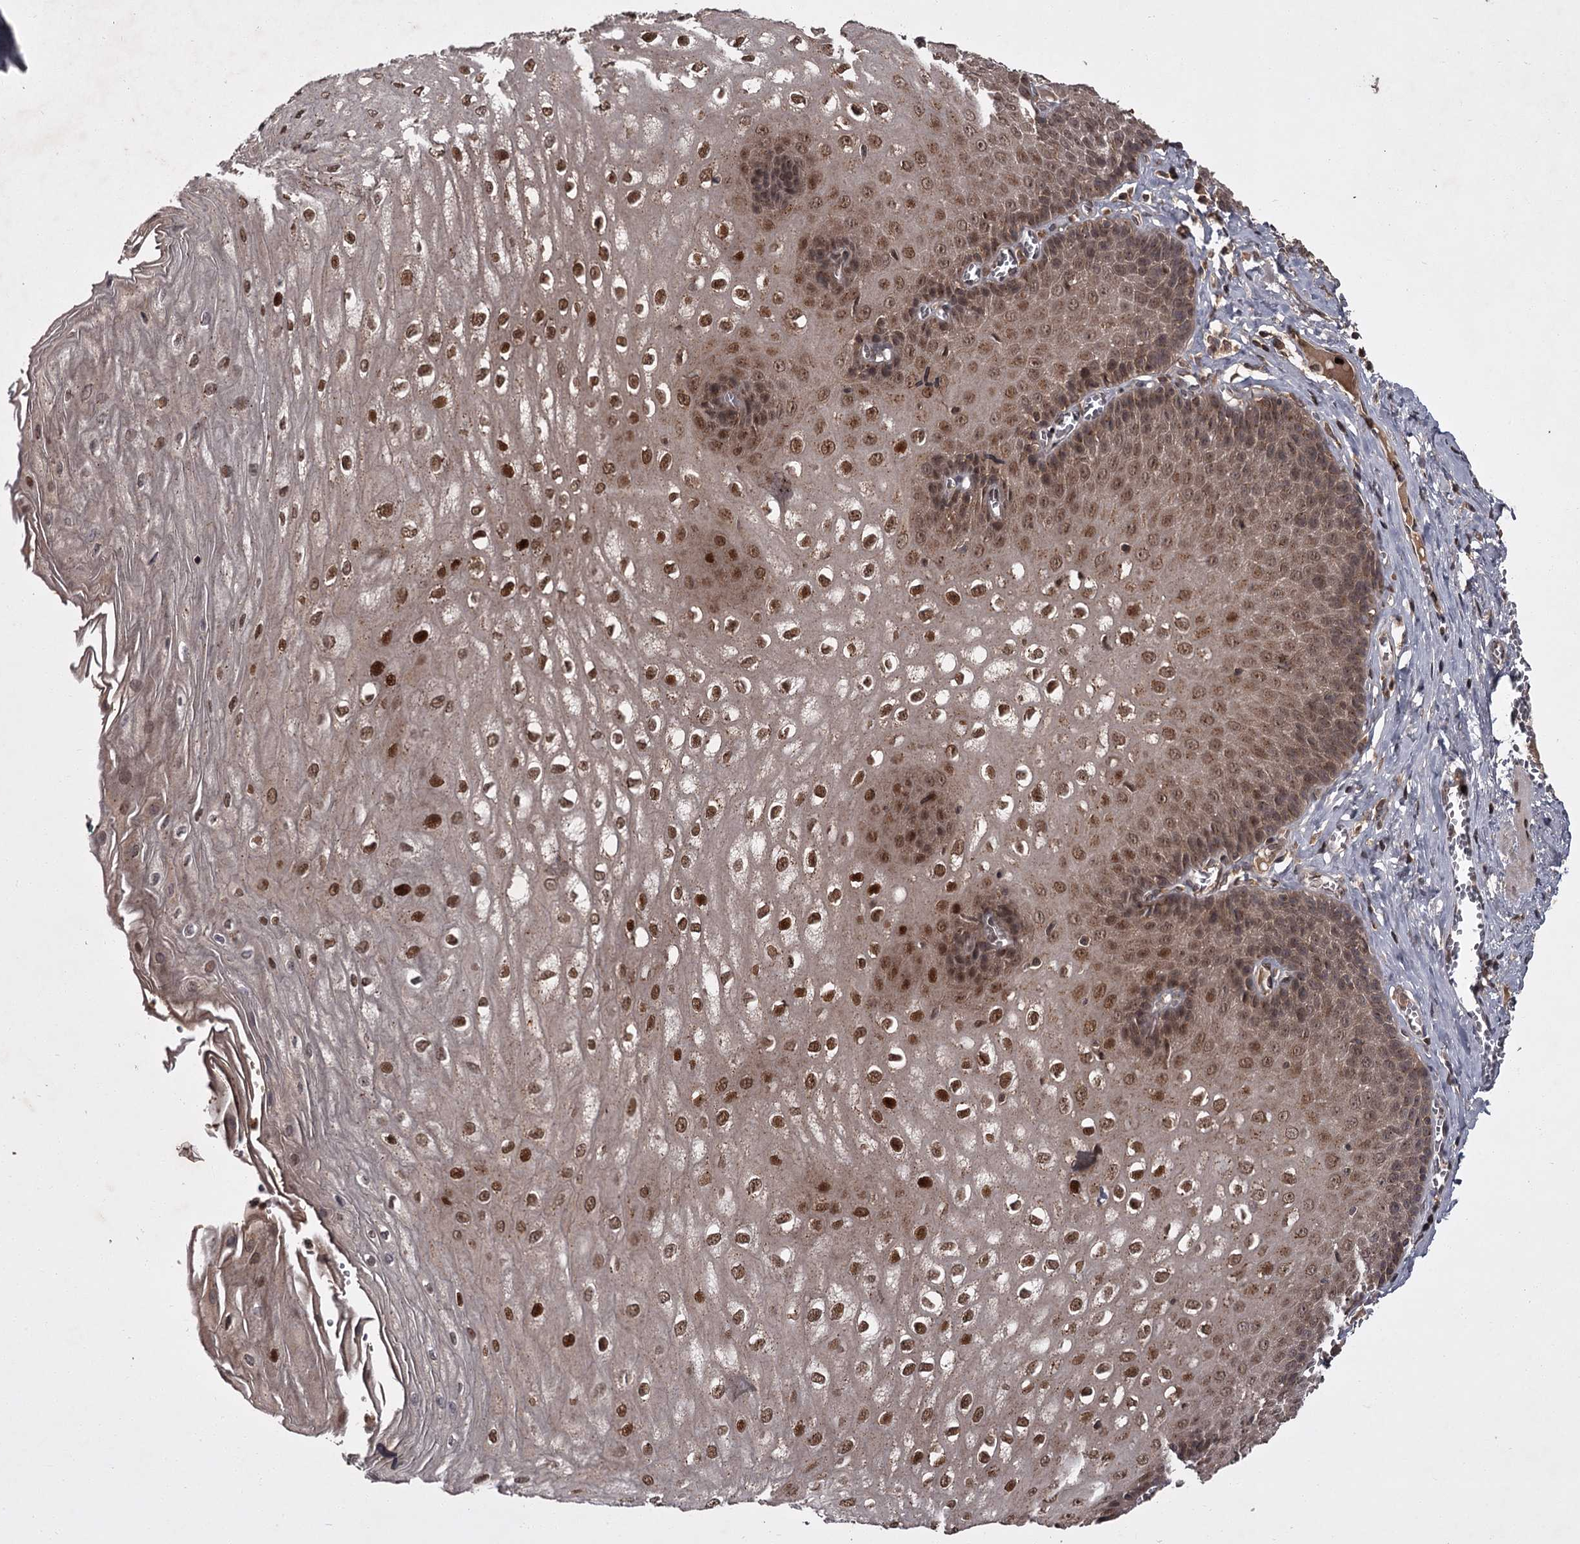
{"staining": {"intensity": "moderate", "quantity": ">75%", "location": "cytoplasmic/membranous,nuclear"}, "tissue": "esophagus", "cell_type": "Squamous epithelial cells", "image_type": "normal", "snomed": [{"axis": "morphology", "description": "Normal tissue, NOS"}, {"axis": "topography", "description": "Esophagus"}], "caption": "This is a photomicrograph of immunohistochemistry staining of unremarkable esophagus, which shows moderate expression in the cytoplasmic/membranous,nuclear of squamous epithelial cells.", "gene": "TBC1D23", "patient": {"sex": "male", "age": 60}}